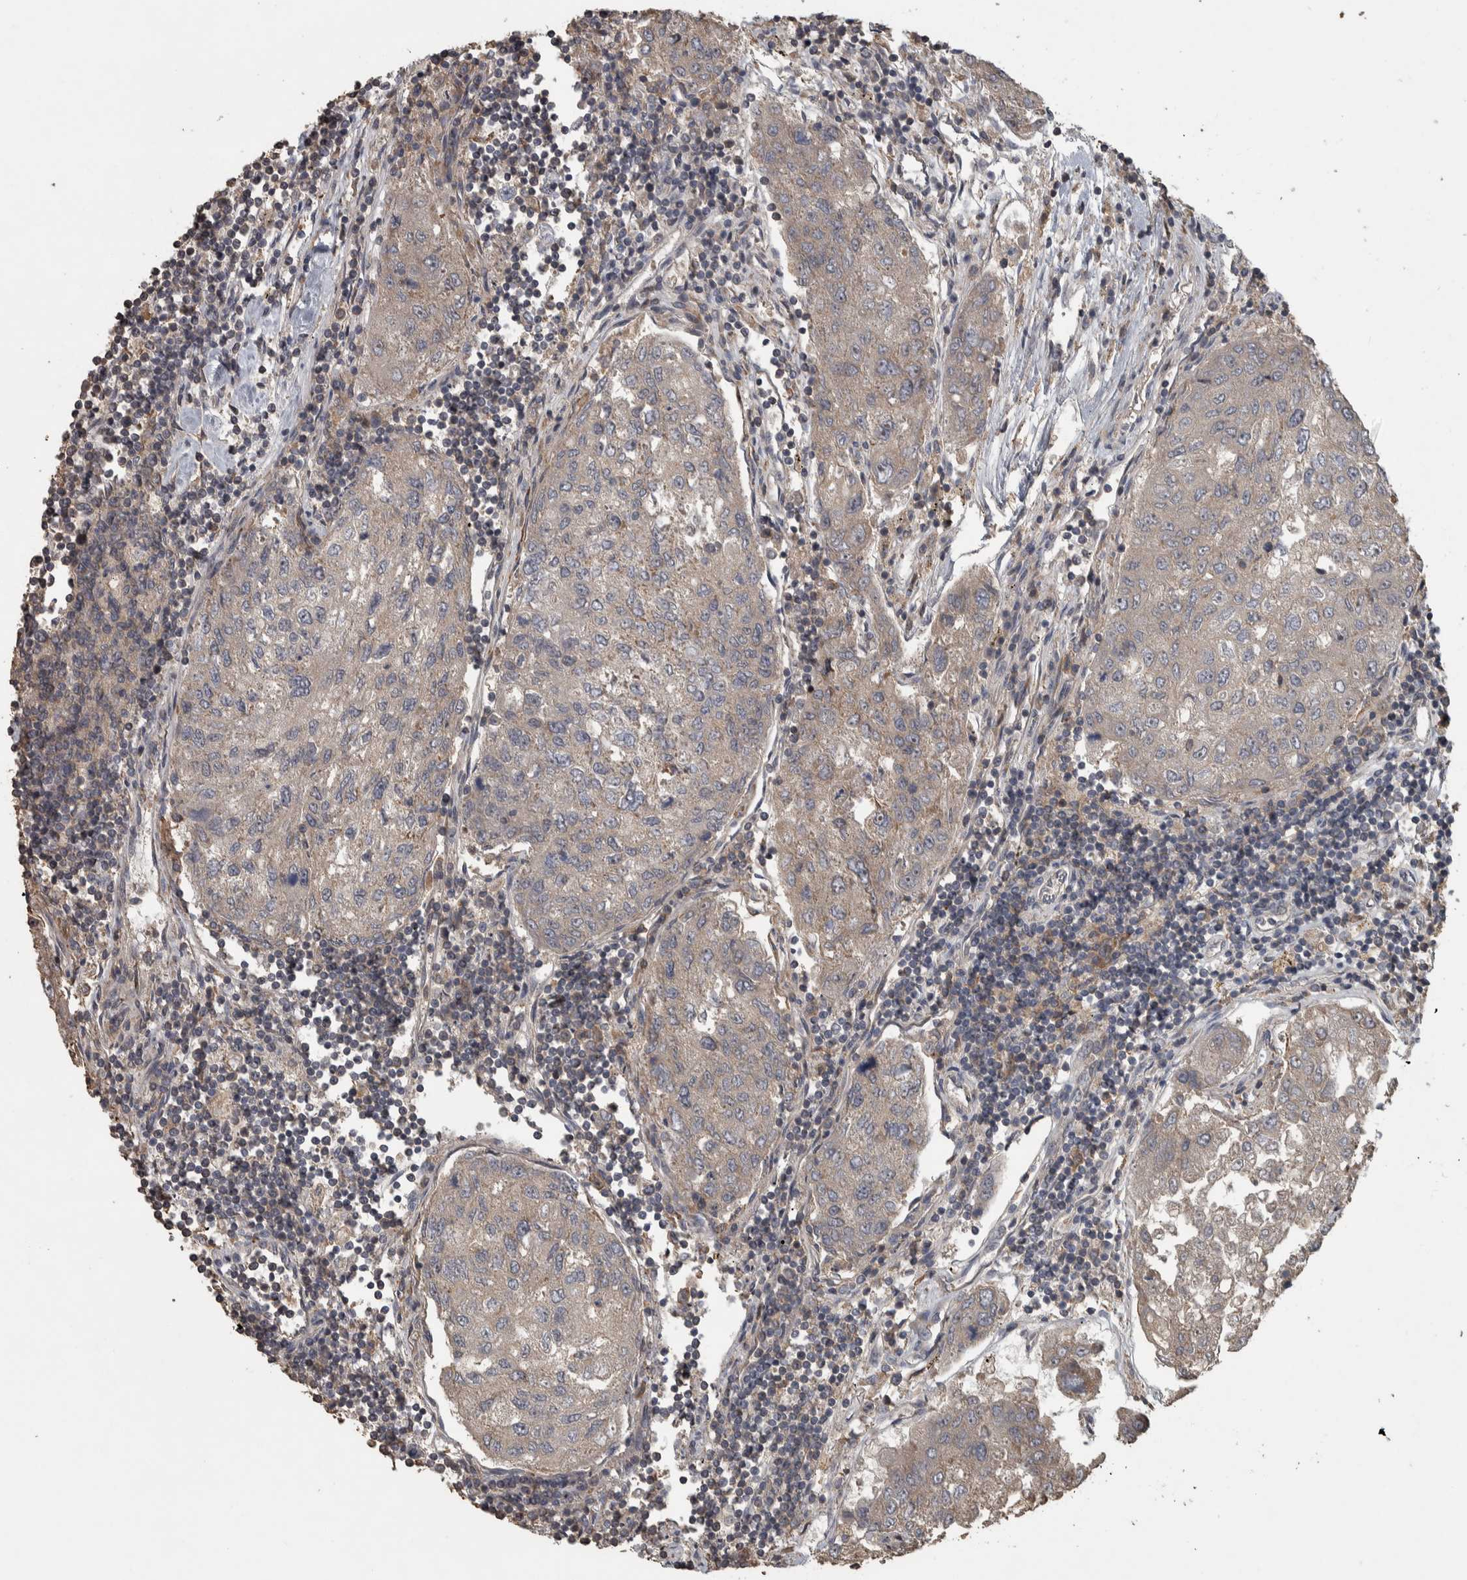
{"staining": {"intensity": "negative", "quantity": "none", "location": "none"}, "tissue": "urothelial cancer", "cell_type": "Tumor cells", "image_type": "cancer", "snomed": [{"axis": "morphology", "description": "Urothelial carcinoma, High grade"}, {"axis": "topography", "description": "Lymph node"}, {"axis": "topography", "description": "Urinary bladder"}], "caption": "Immunohistochemistry (IHC) histopathology image of human high-grade urothelial carcinoma stained for a protein (brown), which displays no positivity in tumor cells. Brightfield microscopy of immunohistochemistry (IHC) stained with DAB (3,3'-diaminobenzidine) (brown) and hematoxylin (blue), captured at high magnification.", "gene": "ERAL1", "patient": {"sex": "male", "age": 51}}